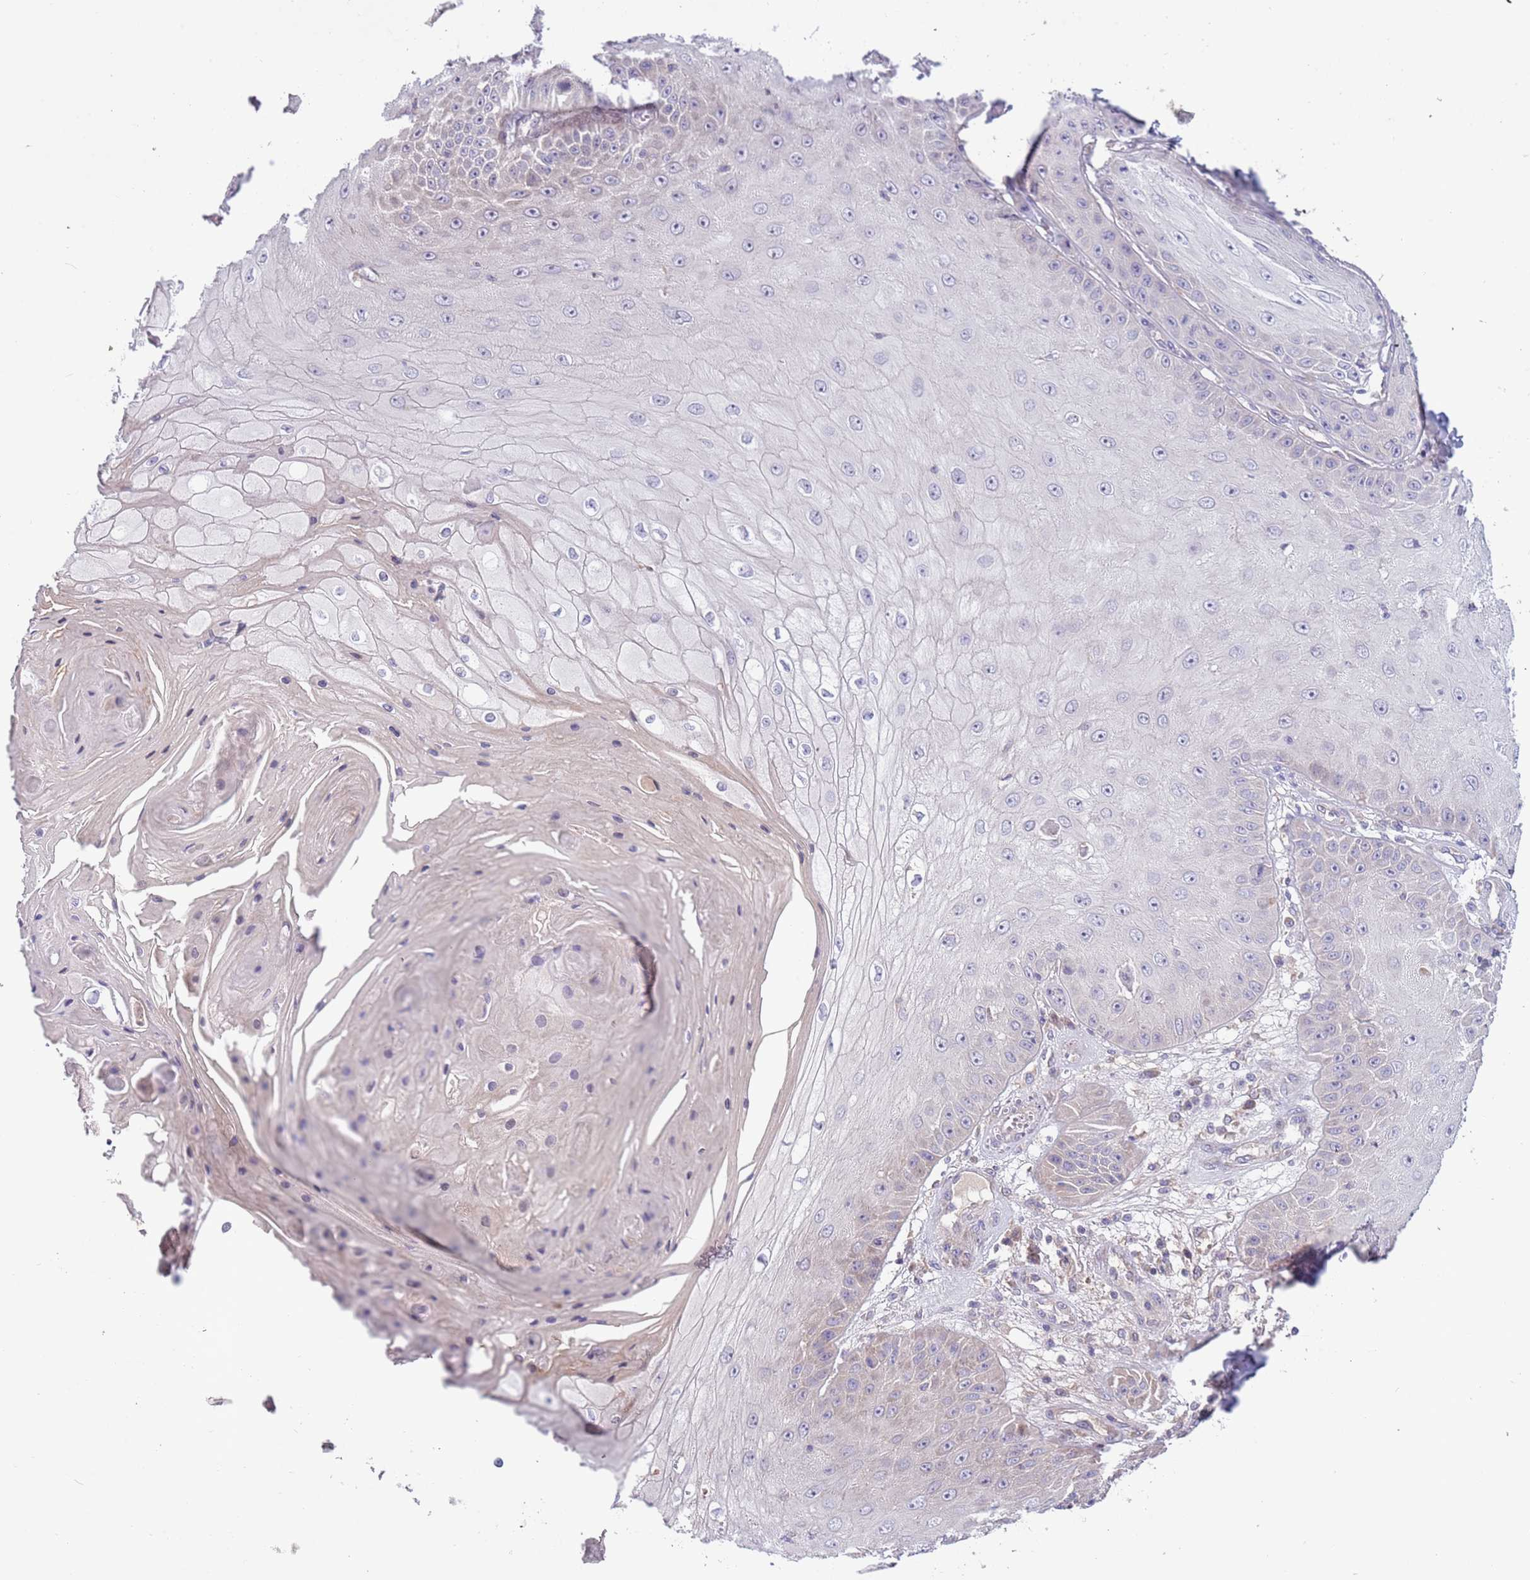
{"staining": {"intensity": "negative", "quantity": "none", "location": "none"}, "tissue": "skin cancer", "cell_type": "Tumor cells", "image_type": "cancer", "snomed": [{"axis": "morphology", "description": "Squamous cell carcinoma, NOS"}, {"axis": "topography", "description": "Skin"}], "caption": "A micrograph of skin cancer stained for a protein demonstrates no brown staining in tumor cells.", "gene": "CABYR", "patient": {"sex": "male", "age": 70}}